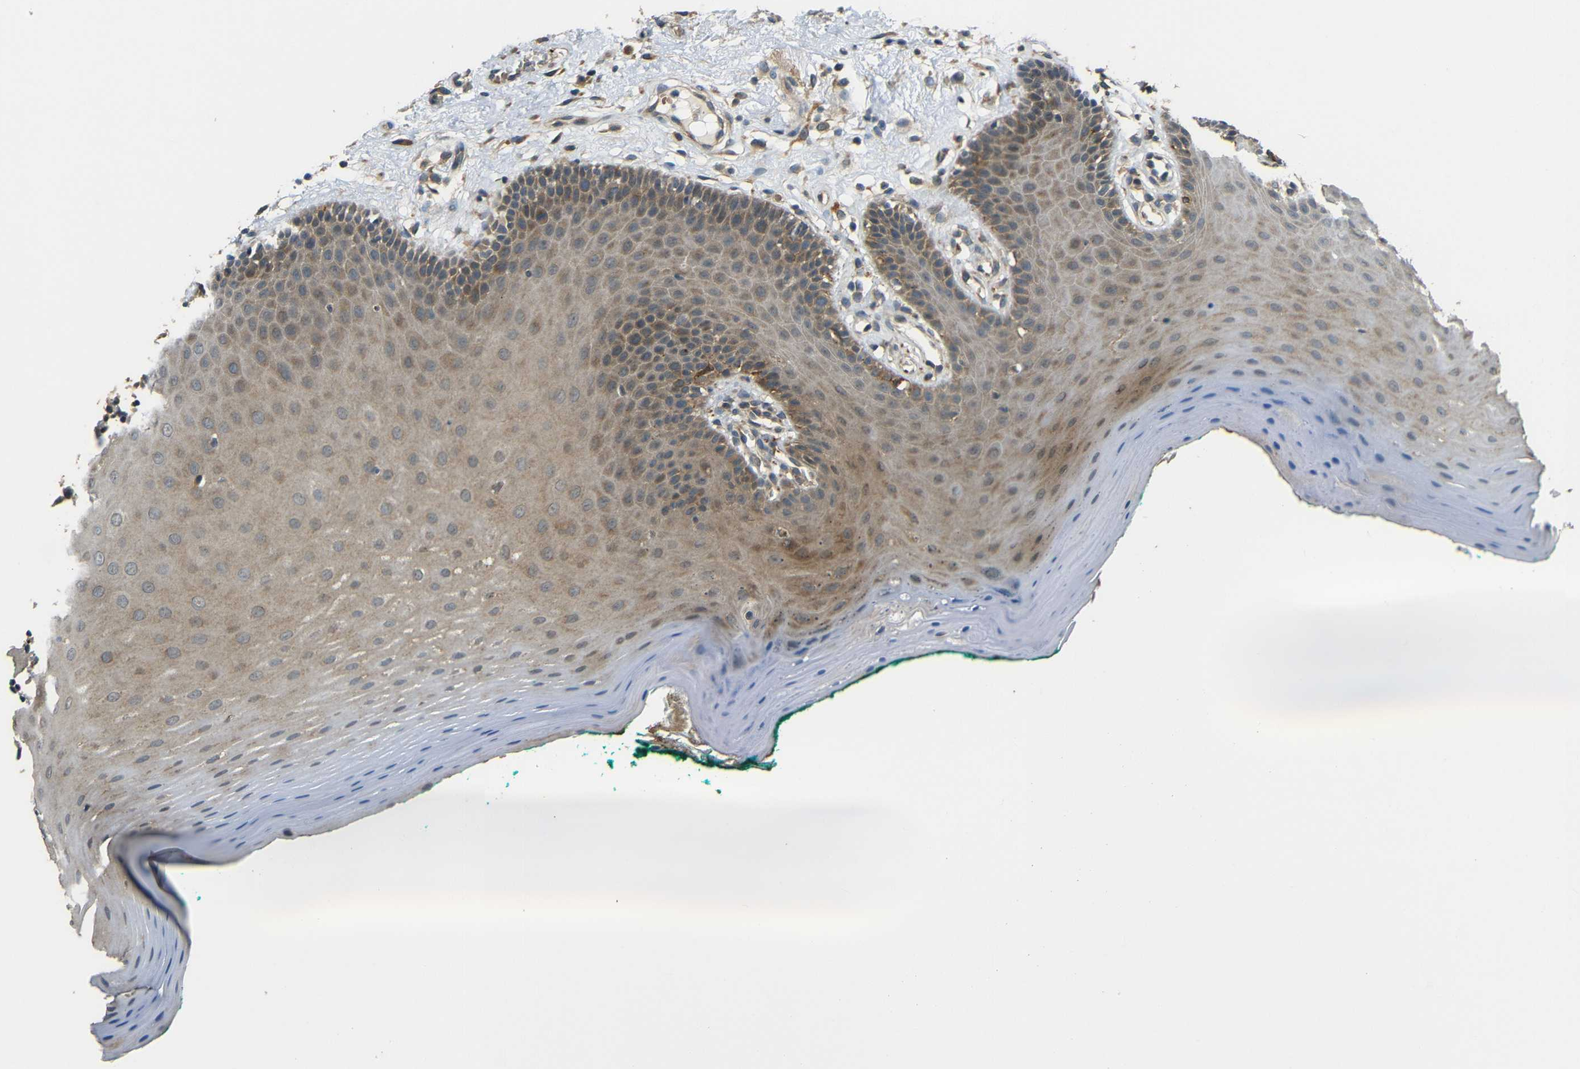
{"staining": {"intensity": "moderate", "quantity": "25%-75%", "location": "cytoplasmic/membranous"}, "tissue": "oral mucosa", "cell_type": "Squamous epithelial cells", "image_type": "normal", "snomed": [{"axis": "morphology", "description": "Normal tissue, NOS"}, {"axis": "topography", "description": "Skeletal muscle"}, {"axis": "topography", "description": "Oral tissue"}], "caption": "This image reveals immunohistochemistry (IHC) staining of normal human oral mucosa, with medium moderate cytoplasmic/membranous positivity in about 25%-75% of squamous epithelial cells.", "gene": "EPHB2", "patient": {"sex": "male", "age": 58}}